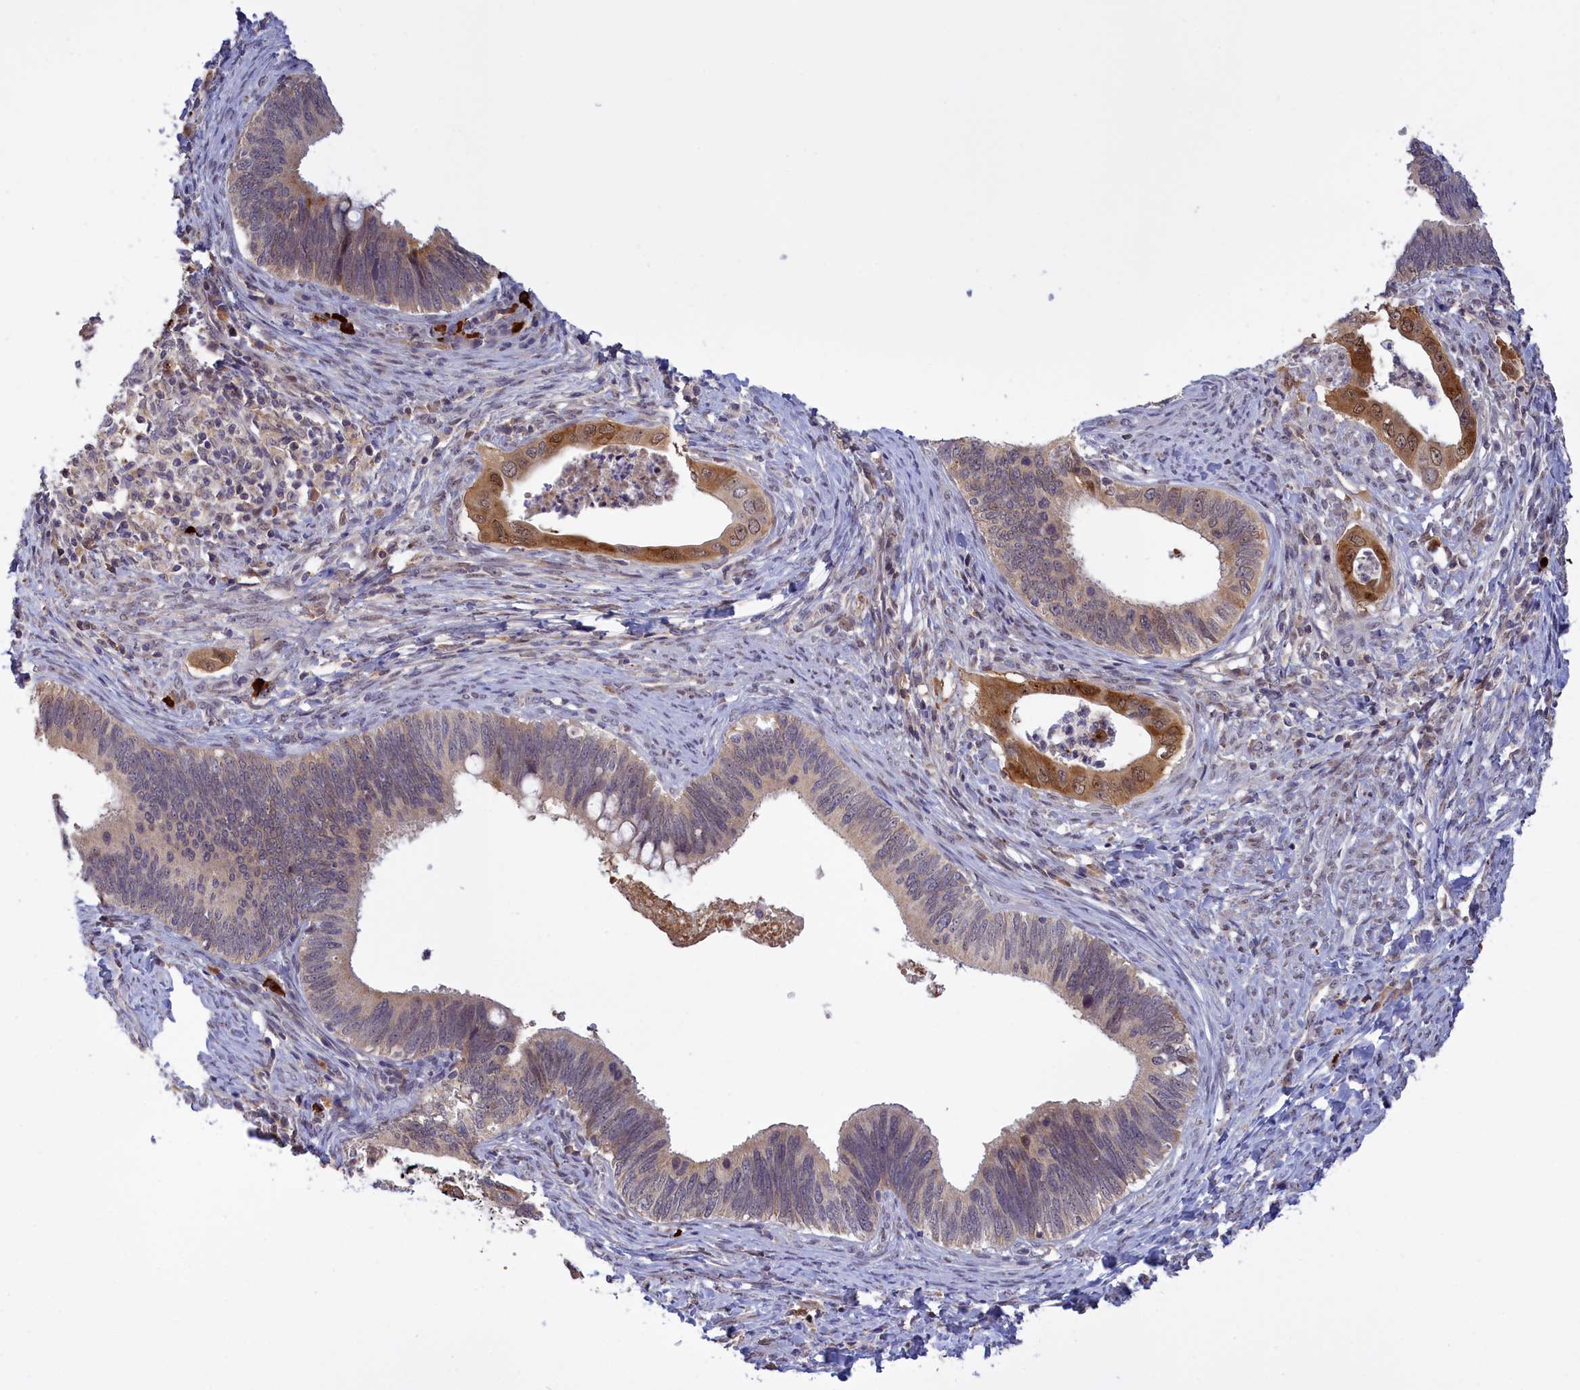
{"staining": {"intensity": "moderate", "quantity": "25%-75%", "location": "cytoplasmic/membranous,nuclear"}, "tissue": "cervical cancer", "cell_type": "Tumor cells", "image_type": "cancer", "snomed": [{"axis": "morphology", "description": "Adenocarcinoma, NOS"}, {"axis": "topography", "description": "Cervix"}], "caption": "Adenocarcinoma (cervical) was stained to show a protein in brown. There is medium levels of moderate cytoplasmic/membranous and nuclear staining in about 25%-75% of tumor cells.", "gene": "RRAD", "patient": {"sex": "female", "age": 42}}